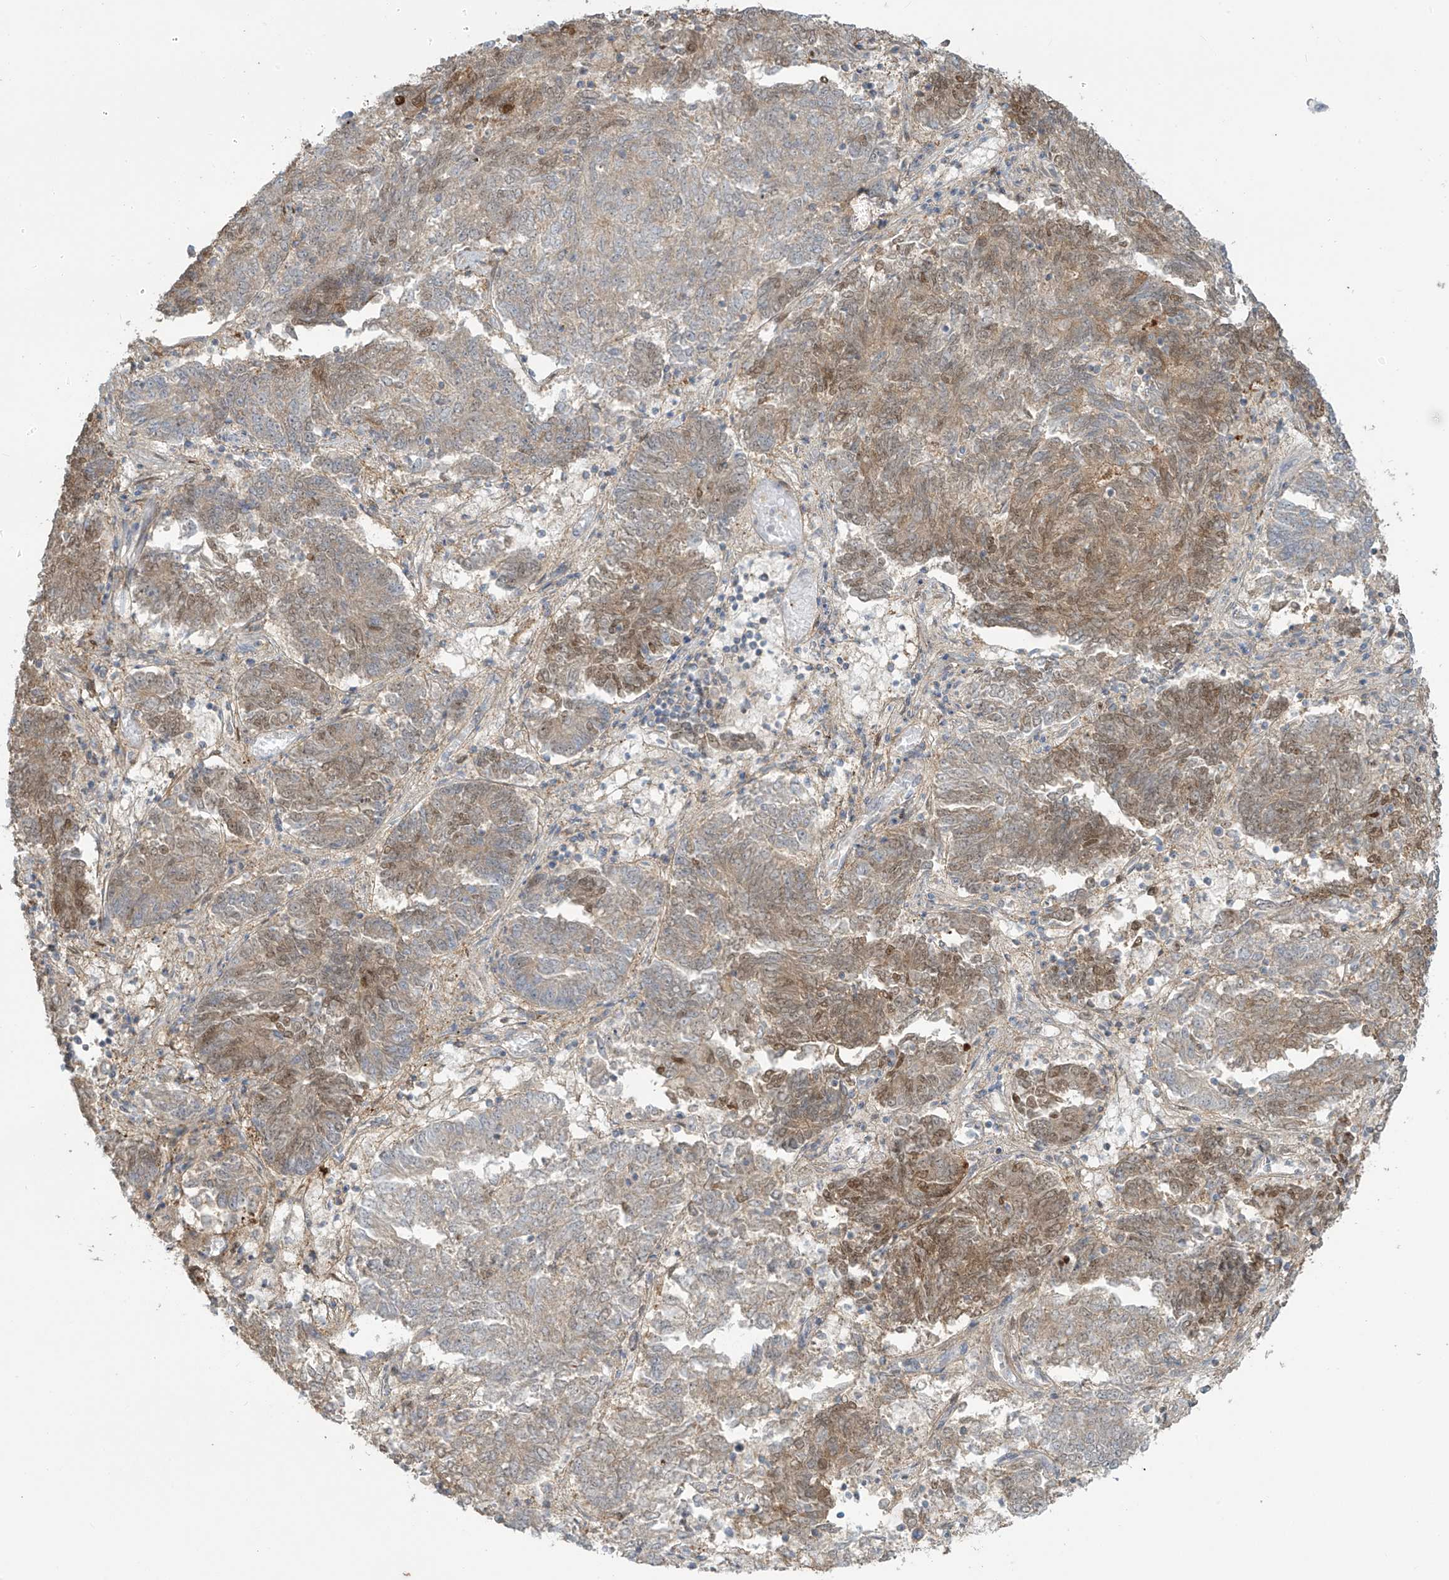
{"staining": {"intensity": "weak", "quantity": "25%-75%", "location": "cytoplasmic/membranous,nuclear"}, "tissue": "endometrial cancer", "cell_type": "Tumor cells", "image_type": "cancer", "snomed": [{"axis": "morphology", "description": "Adenocarcinoma, NOS"}, {"axis": "topography", "description": "Endometrium"}], "caption": "DAB immunohistochemical staining of human endometrial cancer displays weak cytoplasmic/membranous and nuclear protein staining in about 25%-75% of tumor cells.", "gene": "TAGAP", "patient": {"sex": "female", "age": 80}}